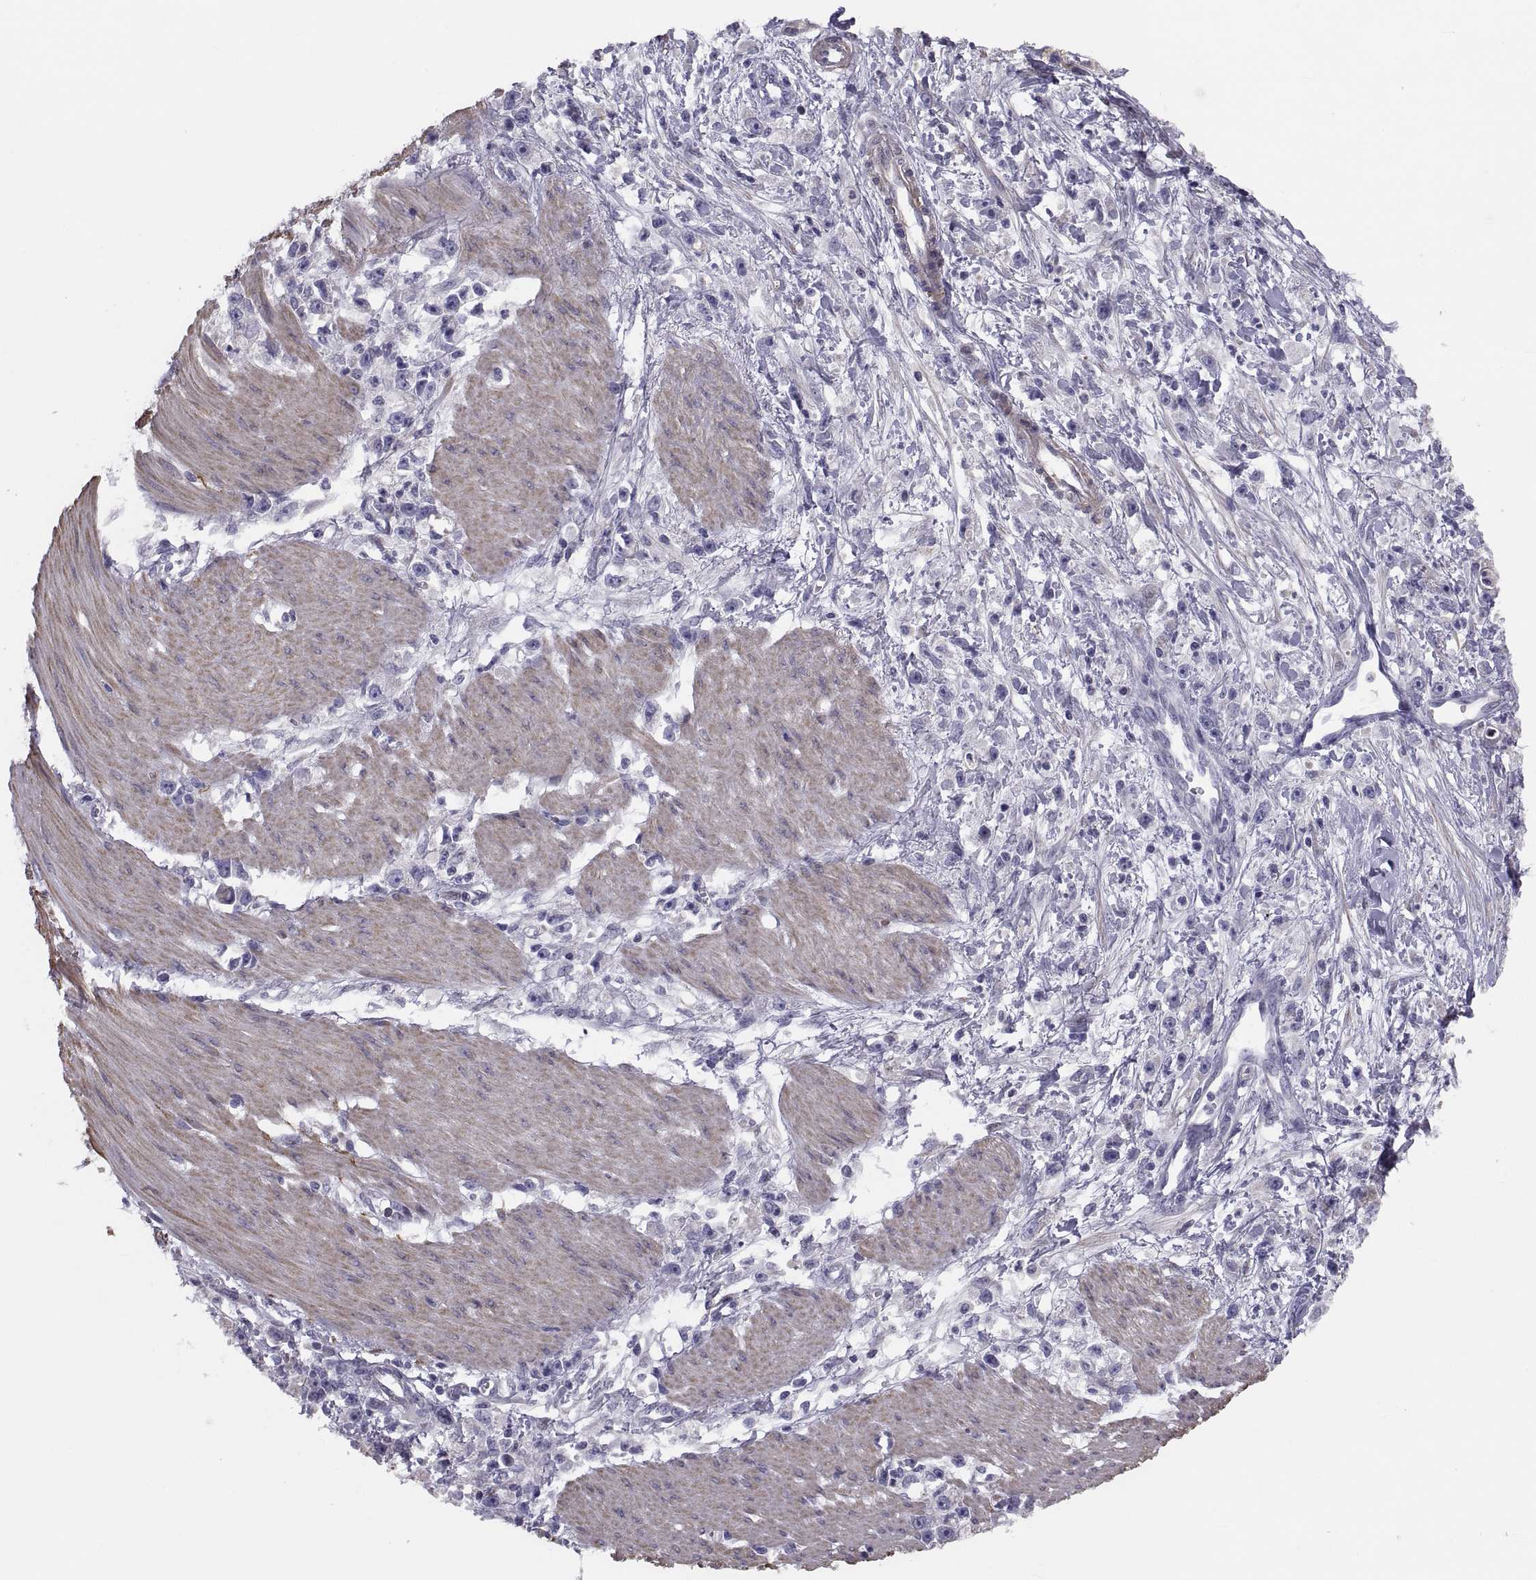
{"staining": {"intensity": "negative", "quantity": "none", "location": "none"}, "tissue": "stomach cancer", "cell_type": "Tumor cells", "image_type": "cancer", "snomed": [{"axis": "morphology", "description": "Adenocarcinoma, NOS"}, {"axis": "topography", "description": "Stomach"}], "caption": "A histopathology image of stomach cancer stained for a protein demonstrates no brown staining in tumor cells.", "gene": "ANO1", "patient": {"sex": "female", "age": 59}}